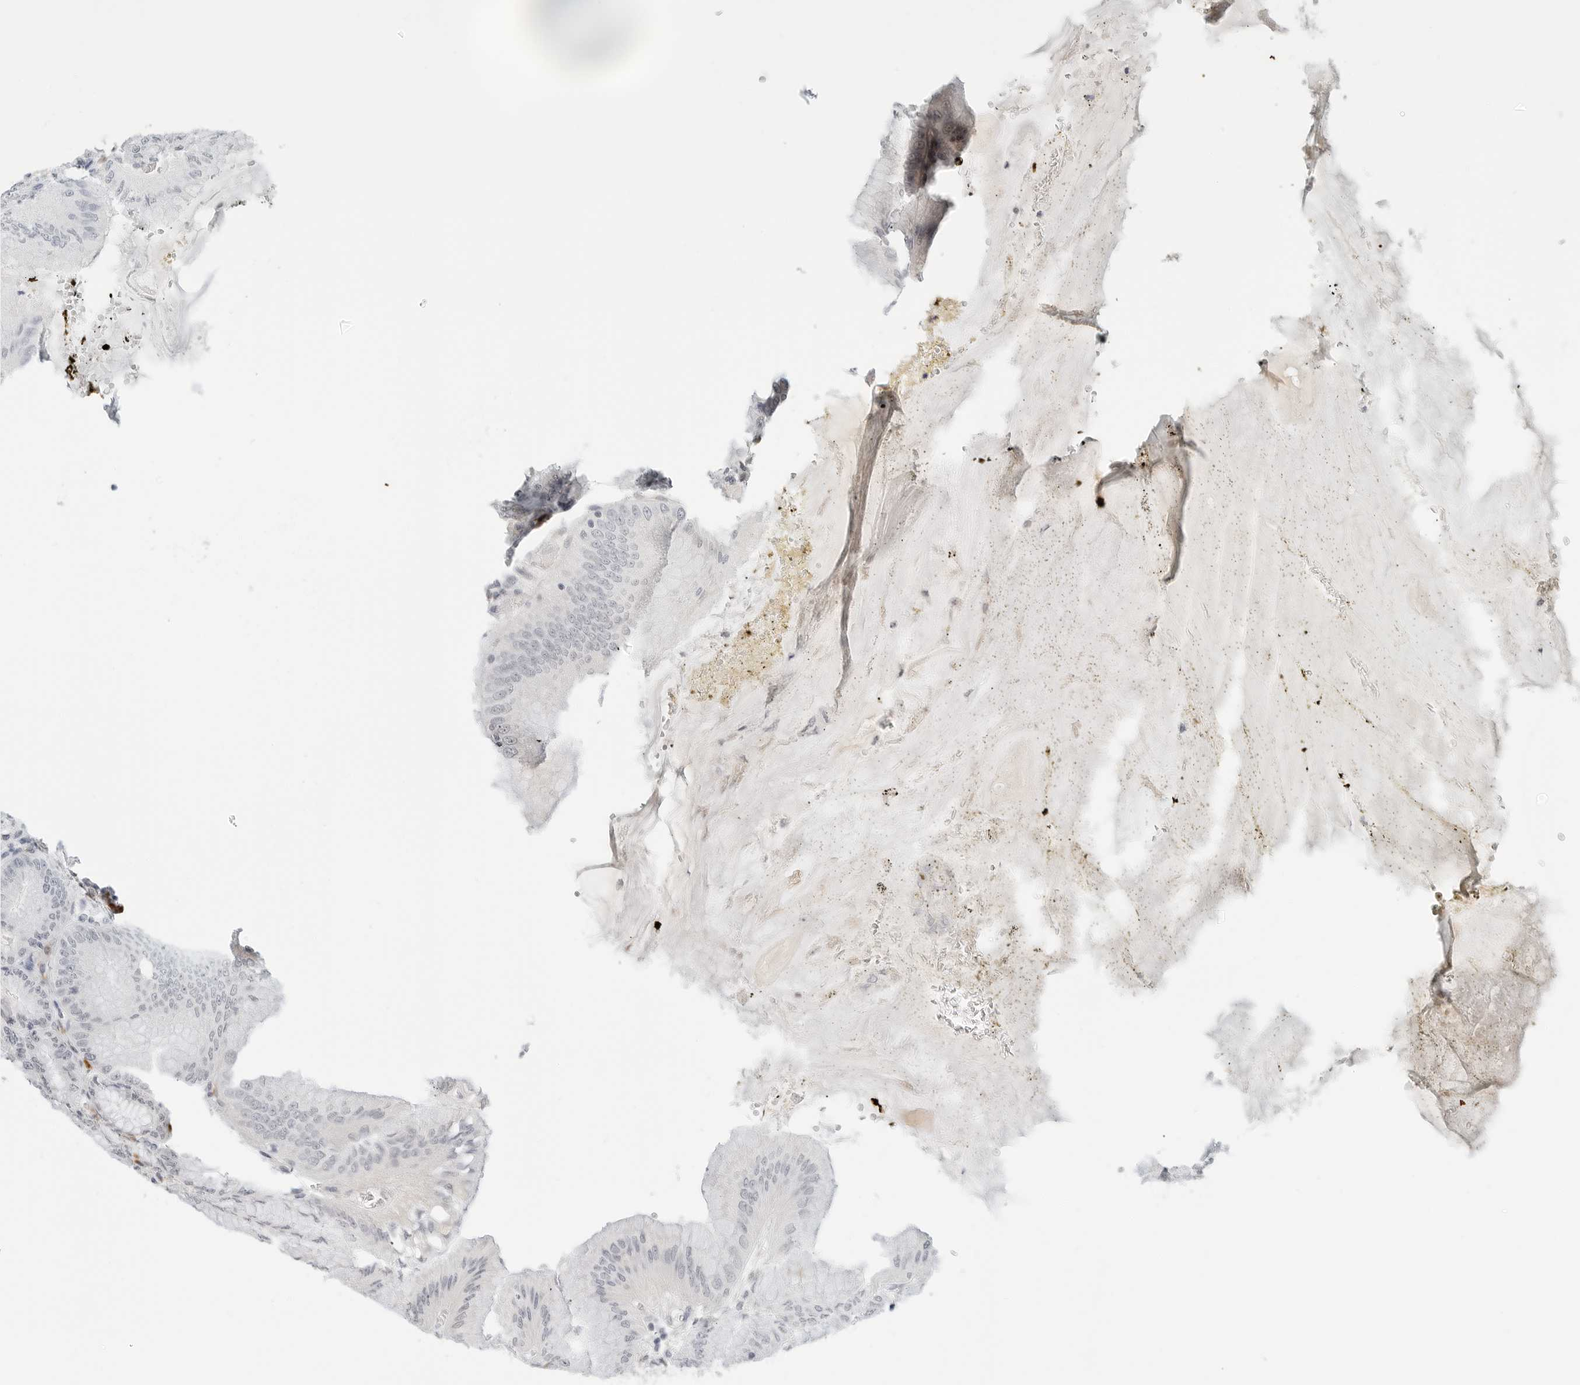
{"staining": {"intensity": "negative", "quantity": "none", "location": "none"}, "tissue": "stomach", "cell_type": "Glandular cells", "image_type": "normal", "snomed": [{"axis": "morphology", "description": "Normal tissue, NOS"}, {"axis": "topography", "description": "Stomach, lower"}], "caption": "A micrograph of human stomach is negative for staining in glandular cells. The staining is performed using DAB brown chromogen with nuclei counter-stained in using hematoxylin.", "gene": "PARP10", "patient": {"sex": "male", "age": 71}}